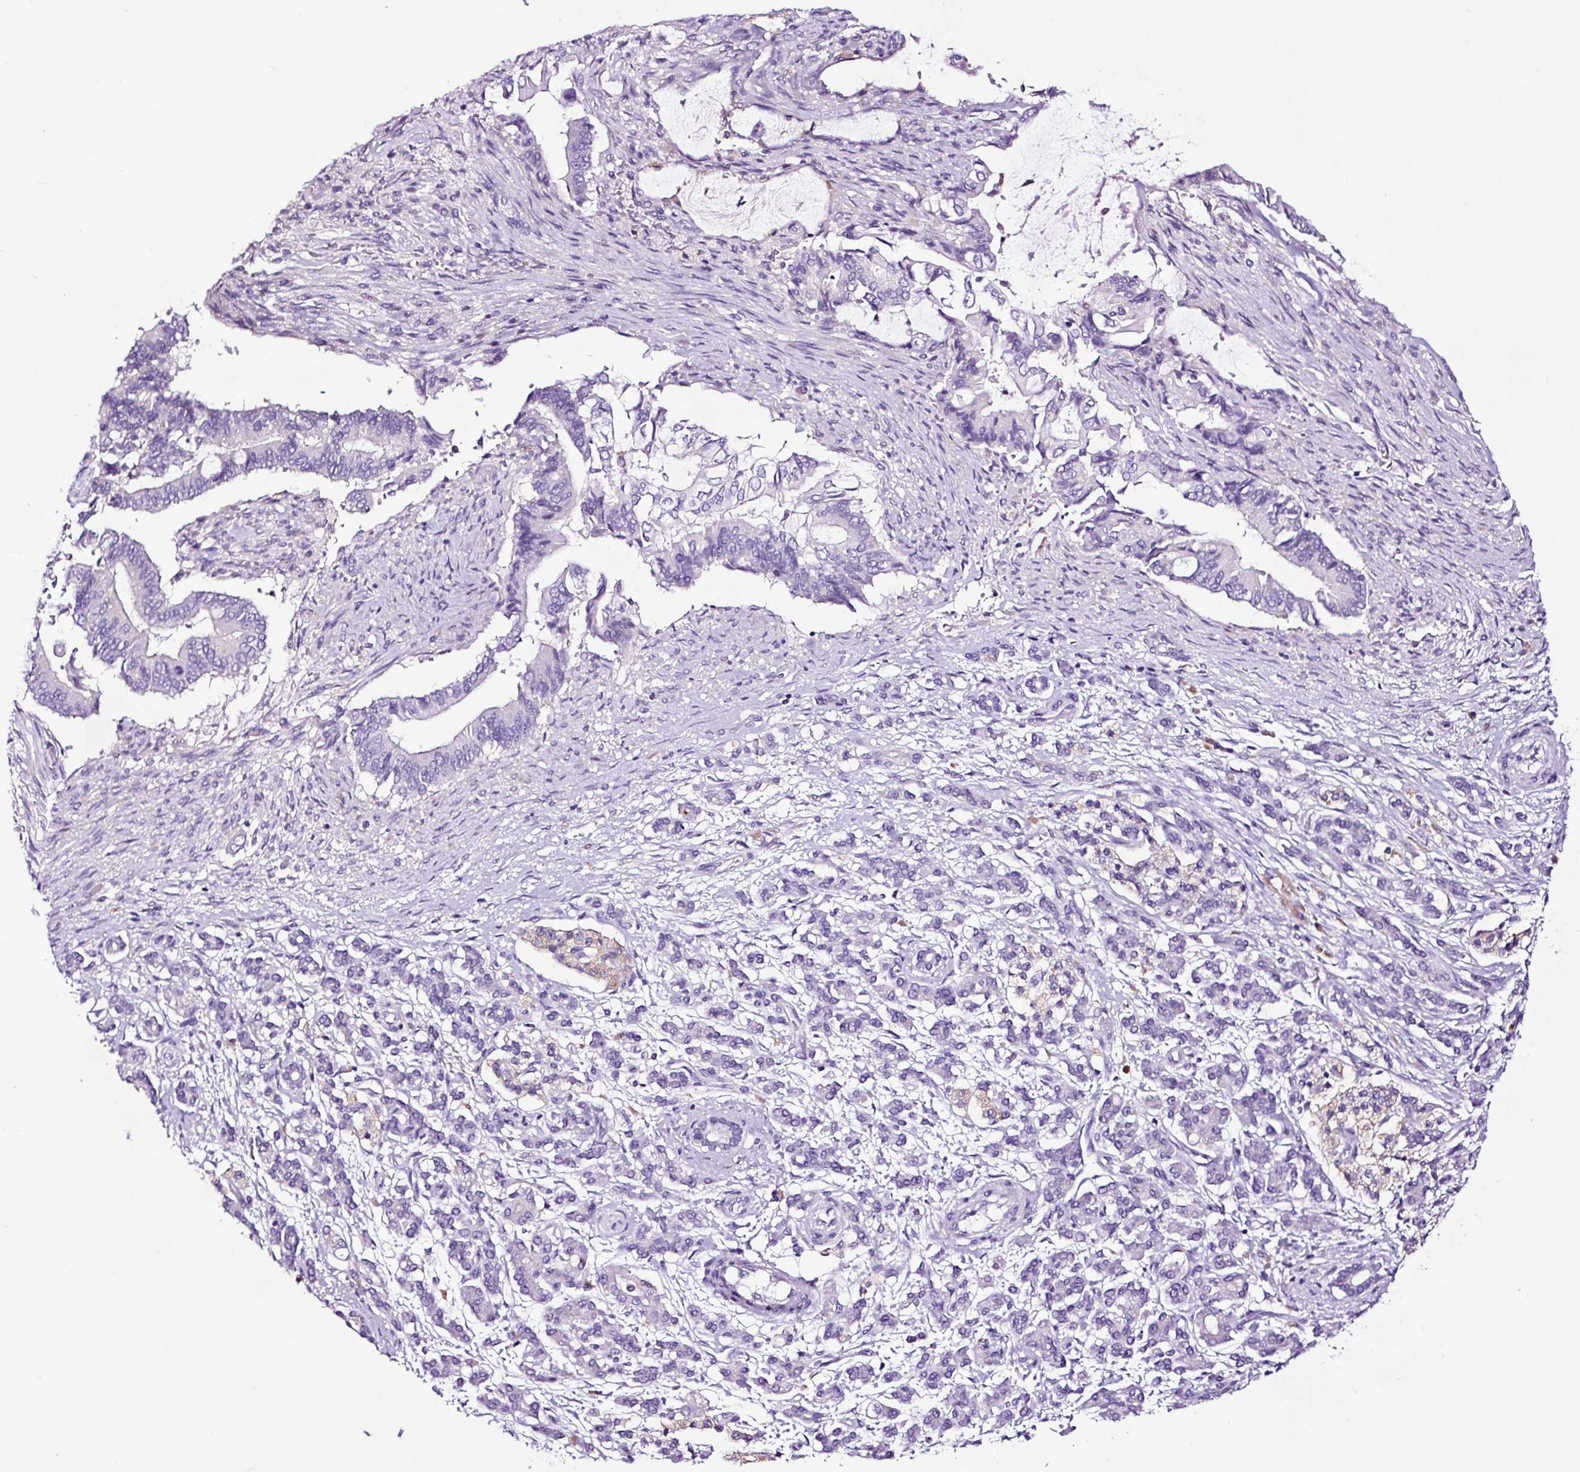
{"staining": {"intensity": "negative", "quantity": "none", "location": "none"}, "tissue": "pancreatic cancer", "cell_type": "Tumor cells", "image_type": "cancer", "snomed": [{"axis": "morphology", "description": "Adenocarcinoma, NOS"}, {"axis": "topography", "description": "Pancreas"}], "caption": "This is an immunohistochemistry photomicrograph of pancreatic adenocarcinoma. There is no staining in tumor cells.", "gene": "FBXL7", "patient": {"sex": "male", "age": 68}}